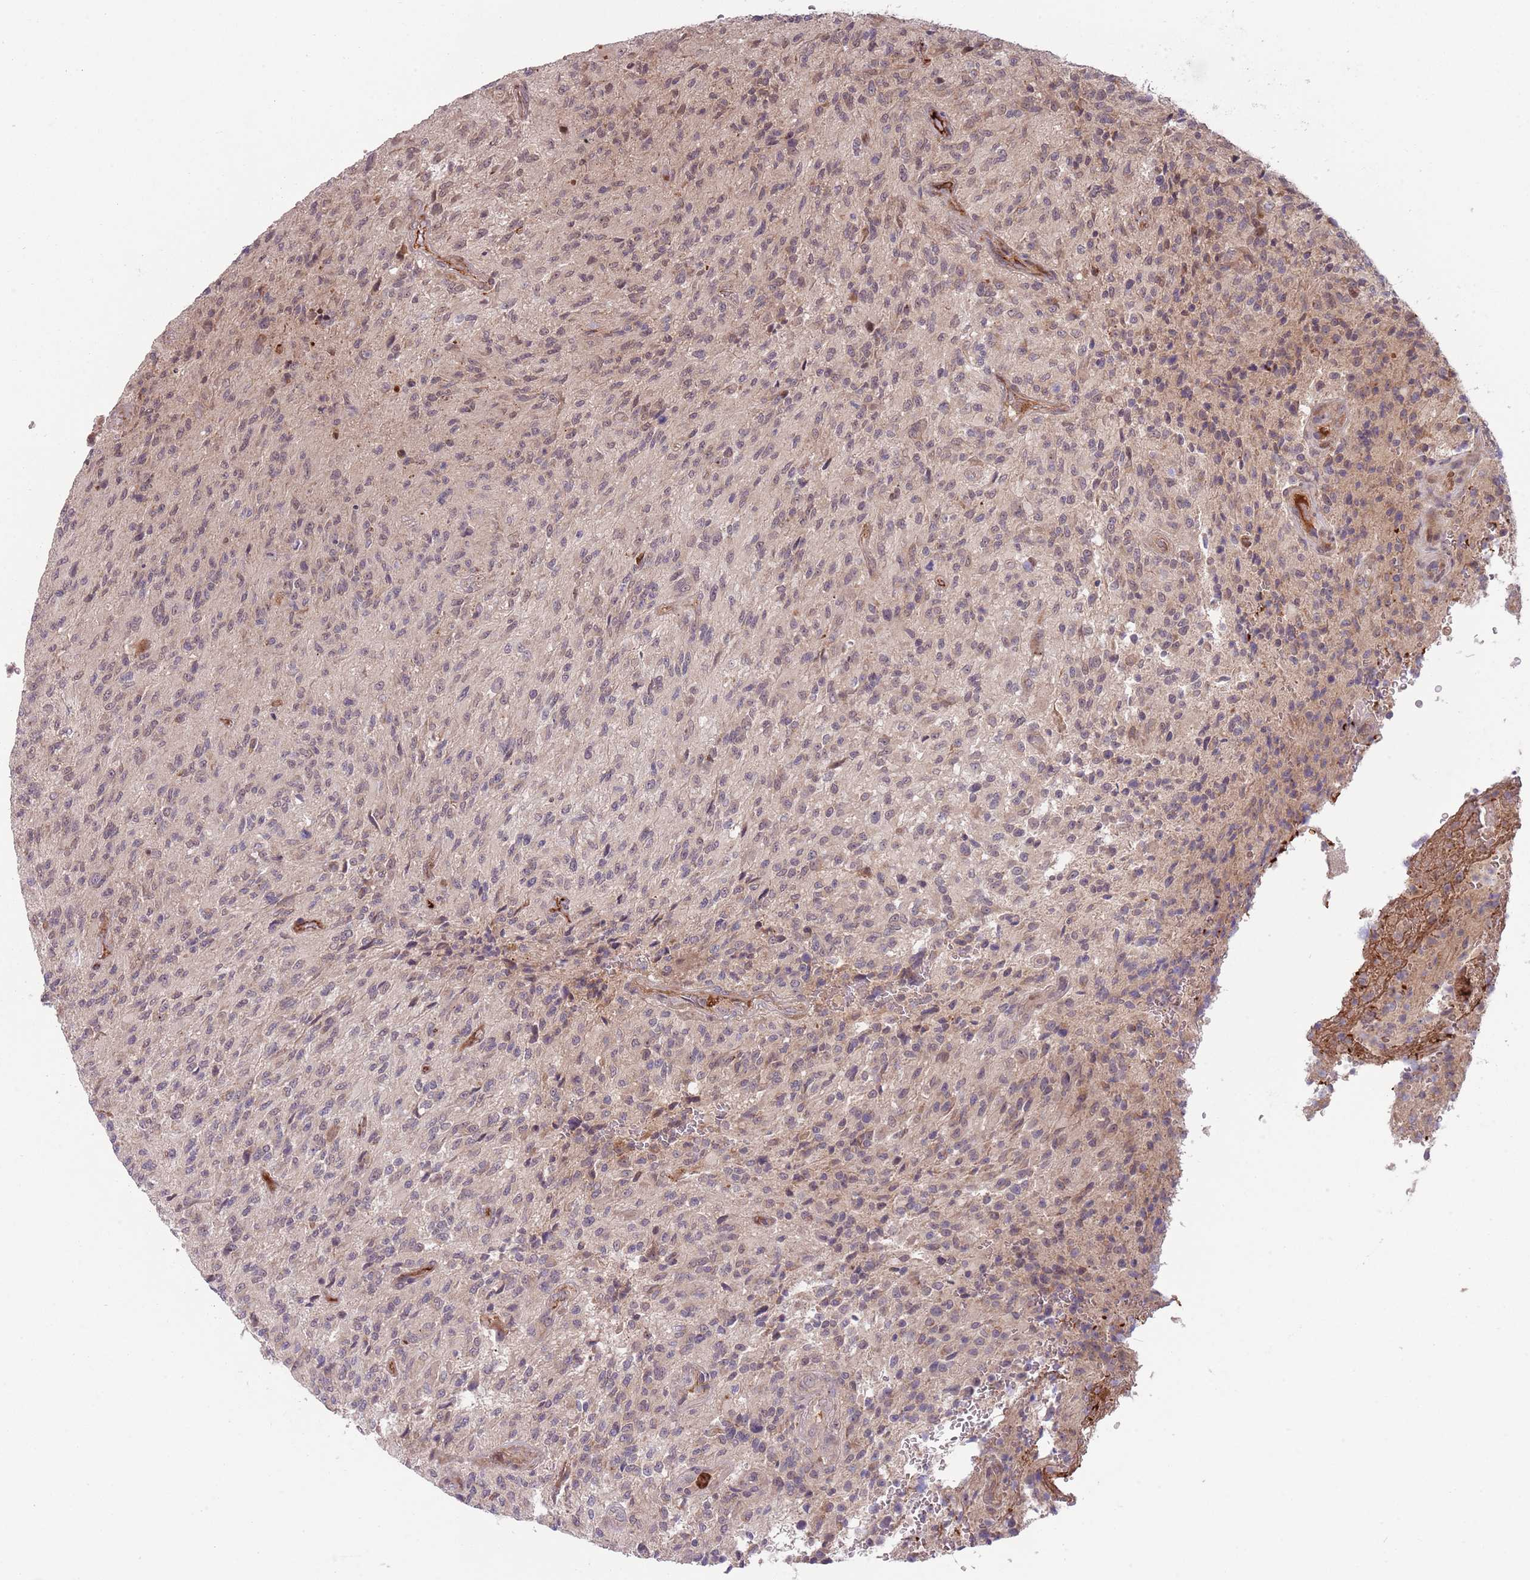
{"staining": {"intensity": "weak", "quantity": "25%-75%", "location": "cytoplasmic/membranous,nuclear"}, "tissue": "glioma", "cell_type": "Tumor cells", "image_type": "cancer", "snomed": [{"axis": "morphology", "description": "Normal tissue, NOS"}, {"axis": "morphology", "description": "Glioma, malignant, High grade"}, {"axis": "topography", "description": "Cerebral cortex"}], "caption": "The immunohistochemical stain labels weak cytoplasmic/membranous and nuclear expression in tumor cells of glioma tissue.", "gene": "NT5DC4", "patient": {"sex": "male", "age": 56}}